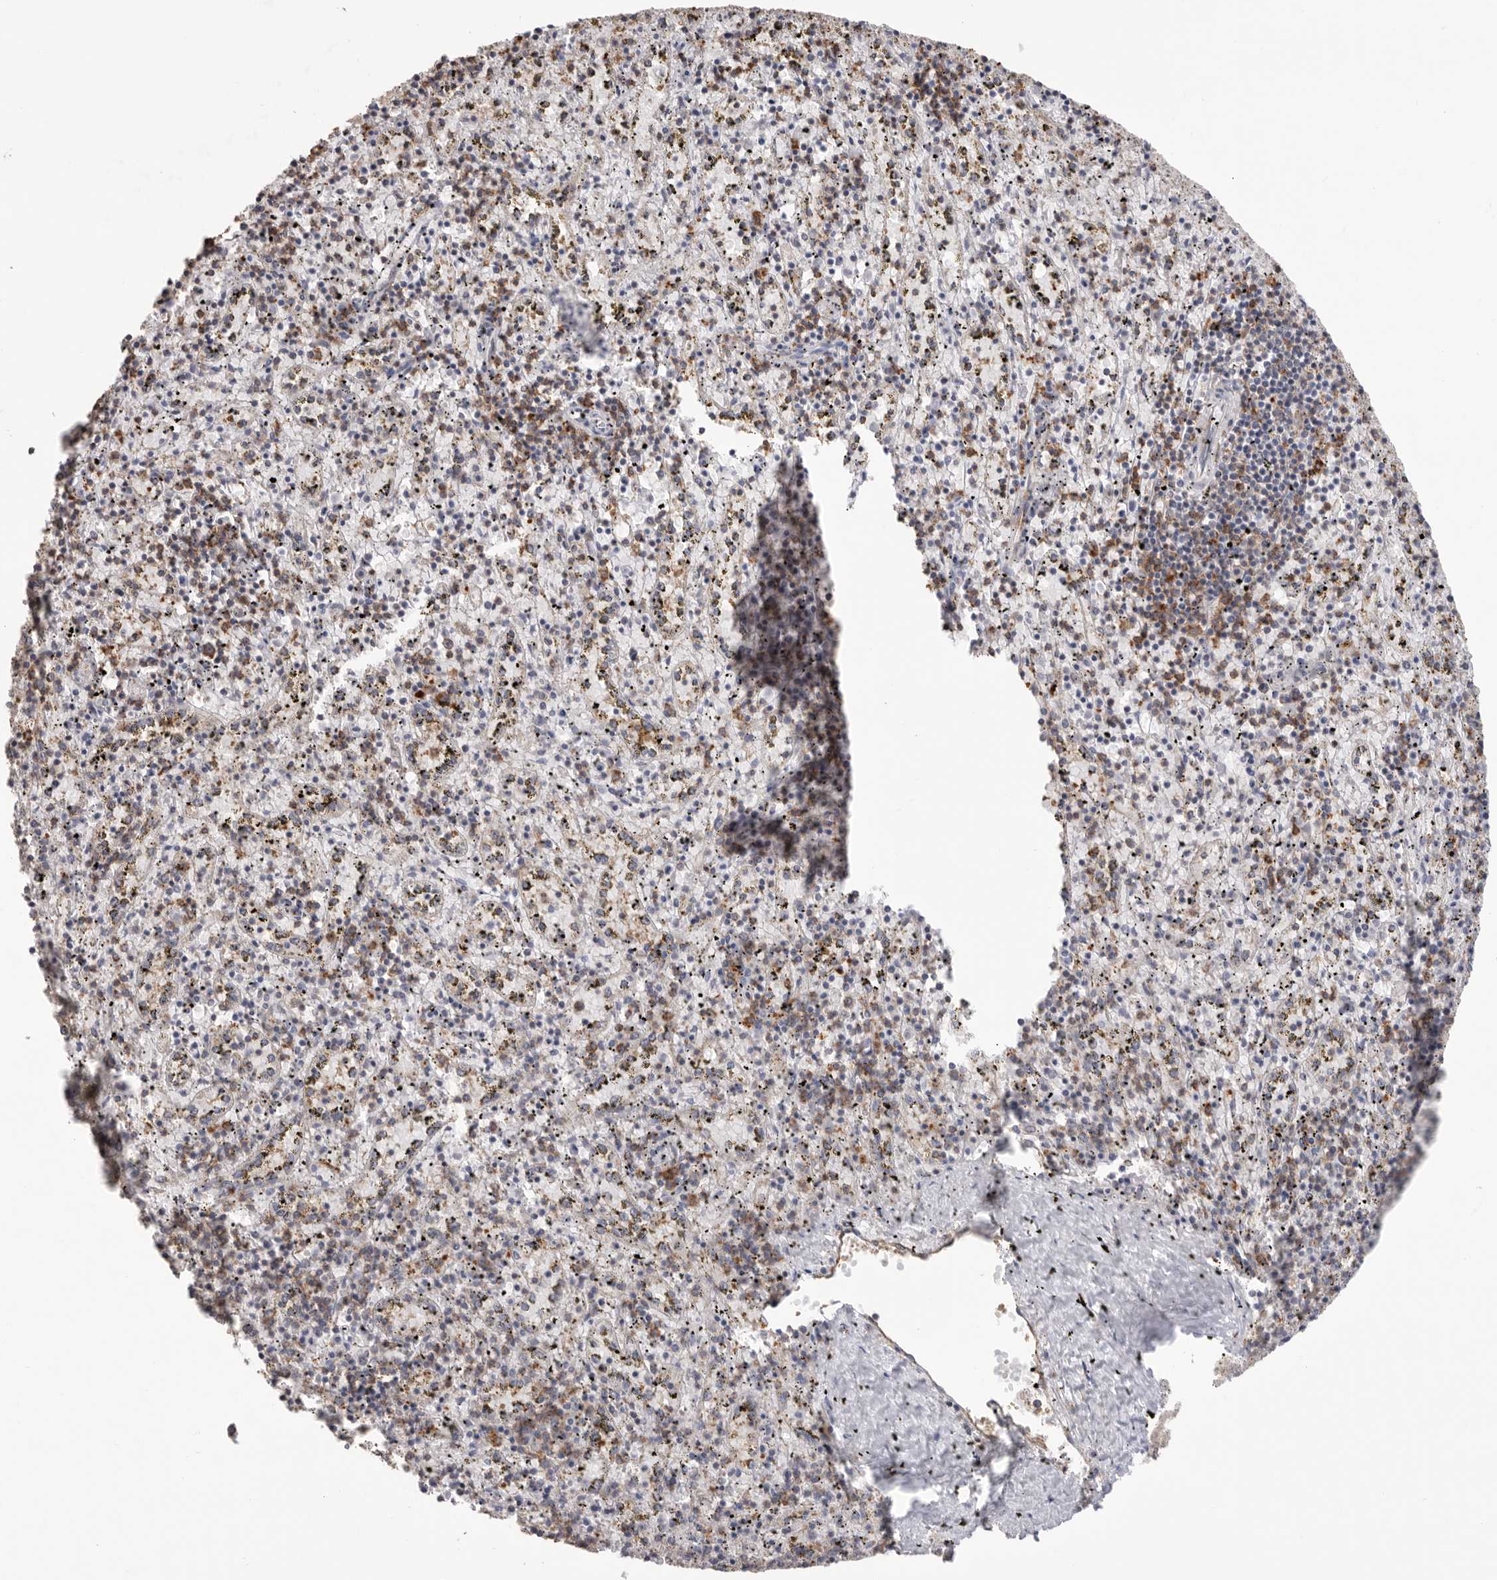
{"staining": {"intensity": "moderate", "quantity": "<25%", "location": "cytoplasmic/membranous"}, "tissue": "spleen", "cell_type": "Cells in red pulp", "image_type": "normal", "snomed": [{"axis": "morphology", "description": "Normal tissue, NOS"}, {"axis": "topography", "description": "Spleen"}], "caption": "A high-resolution micrograph shows IHC staining of benign spleen, which demonstrates moderate cytoplasmic/membranous expression in approximately <25% of cells in red pulp.", "gene": "SERBP1", "patient": {"sex": "male", "age": 11}}